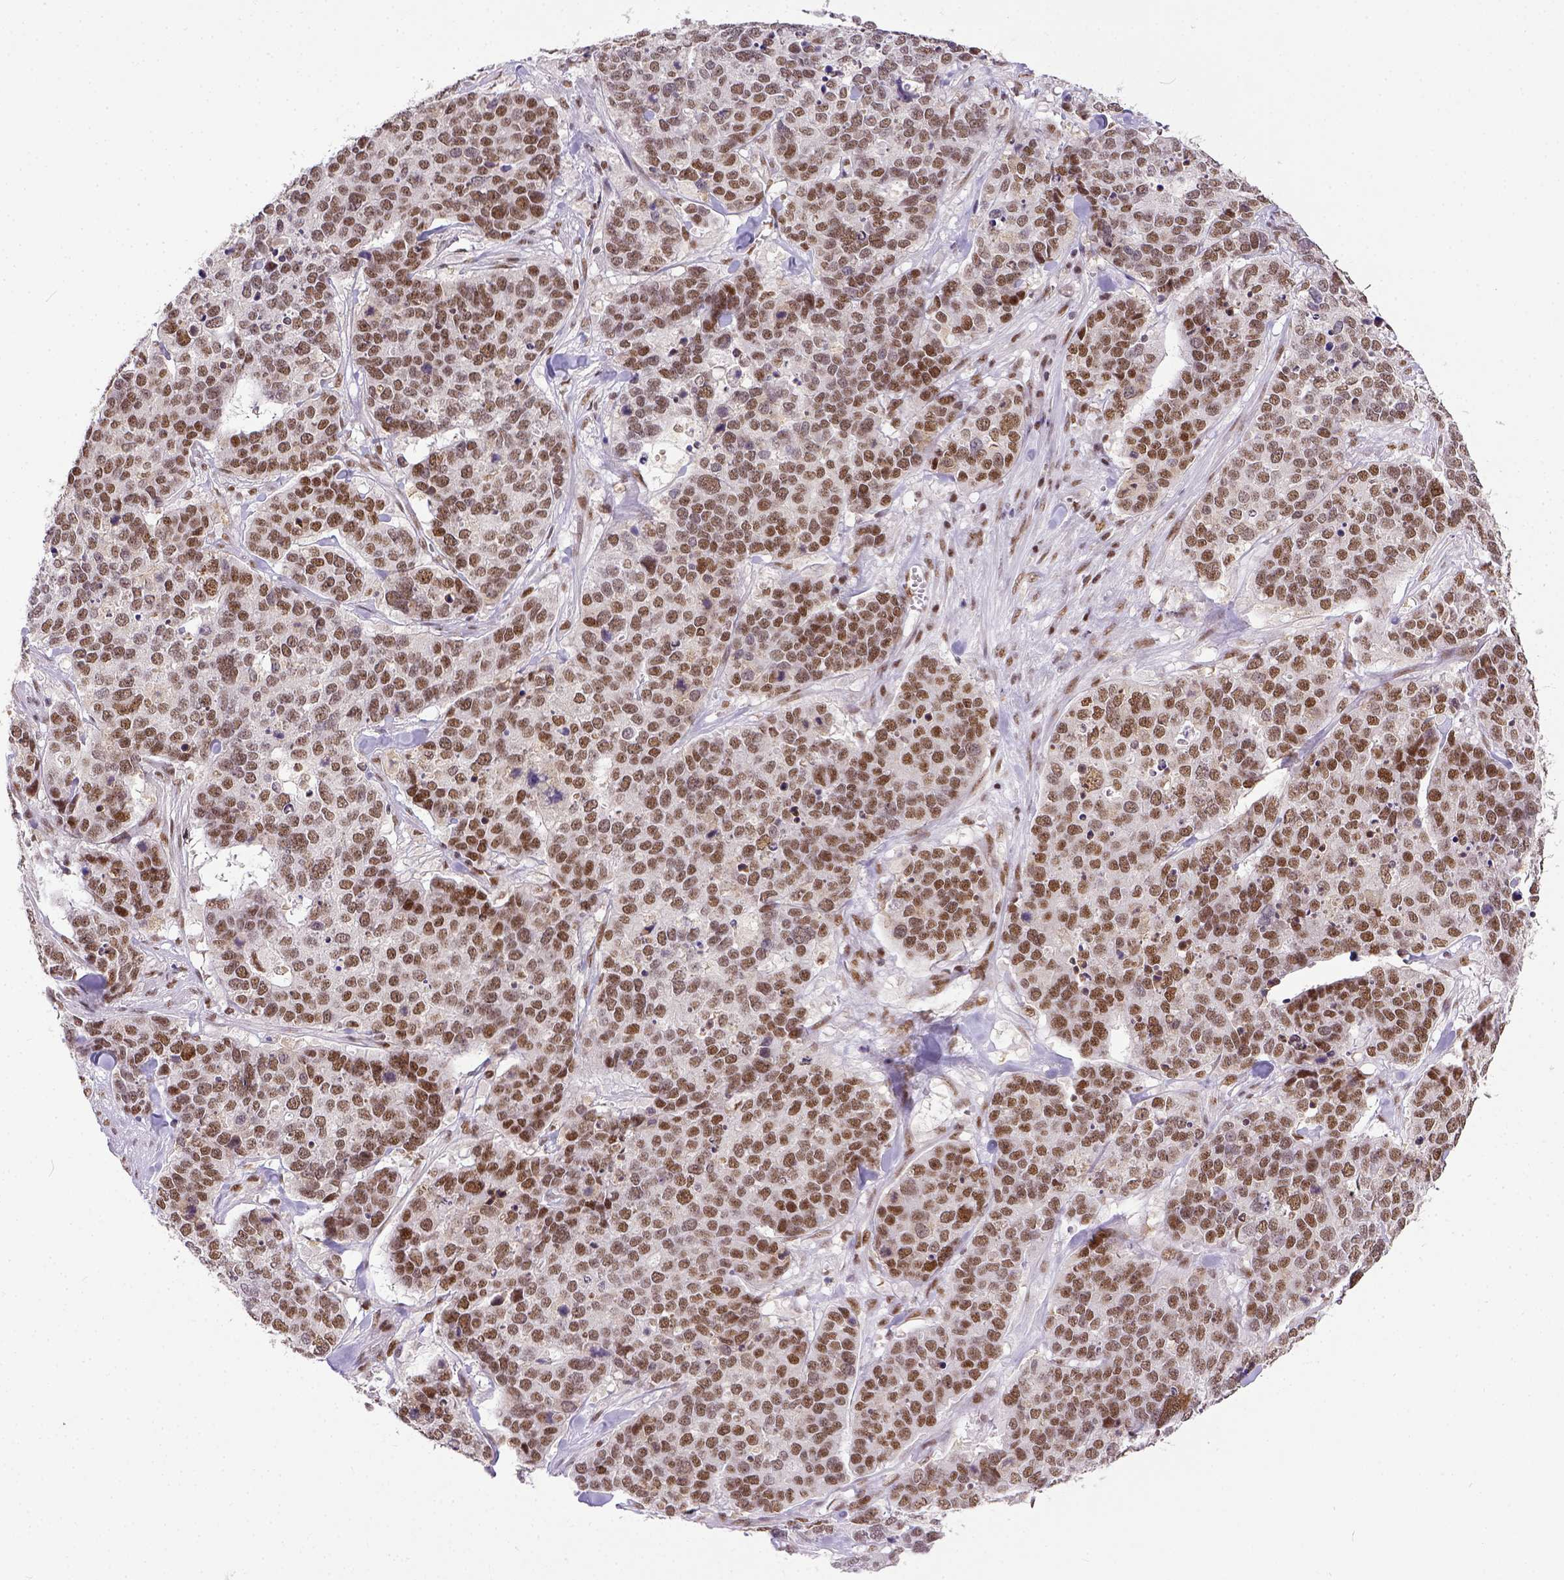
{"staining": {"intensity": "moderate", "quantity": ">75%", "location": "nuclear"}, "tissue": "ovarian cancer", "cell_type": "Tumor cells", "image_type": "cancer", "snomed": [{"axis": "morphology", "description": "Carcinoma, endometroid"}, {"axis": "topography", "description": "Ovary"}], "caption": "Moderate nuclear positivity is seen in approximately >75% of tumor cells in ovarian endometroid carcinoma.", "gene": "ERCC1", "patient": {"sex": "female", "age": 65}}